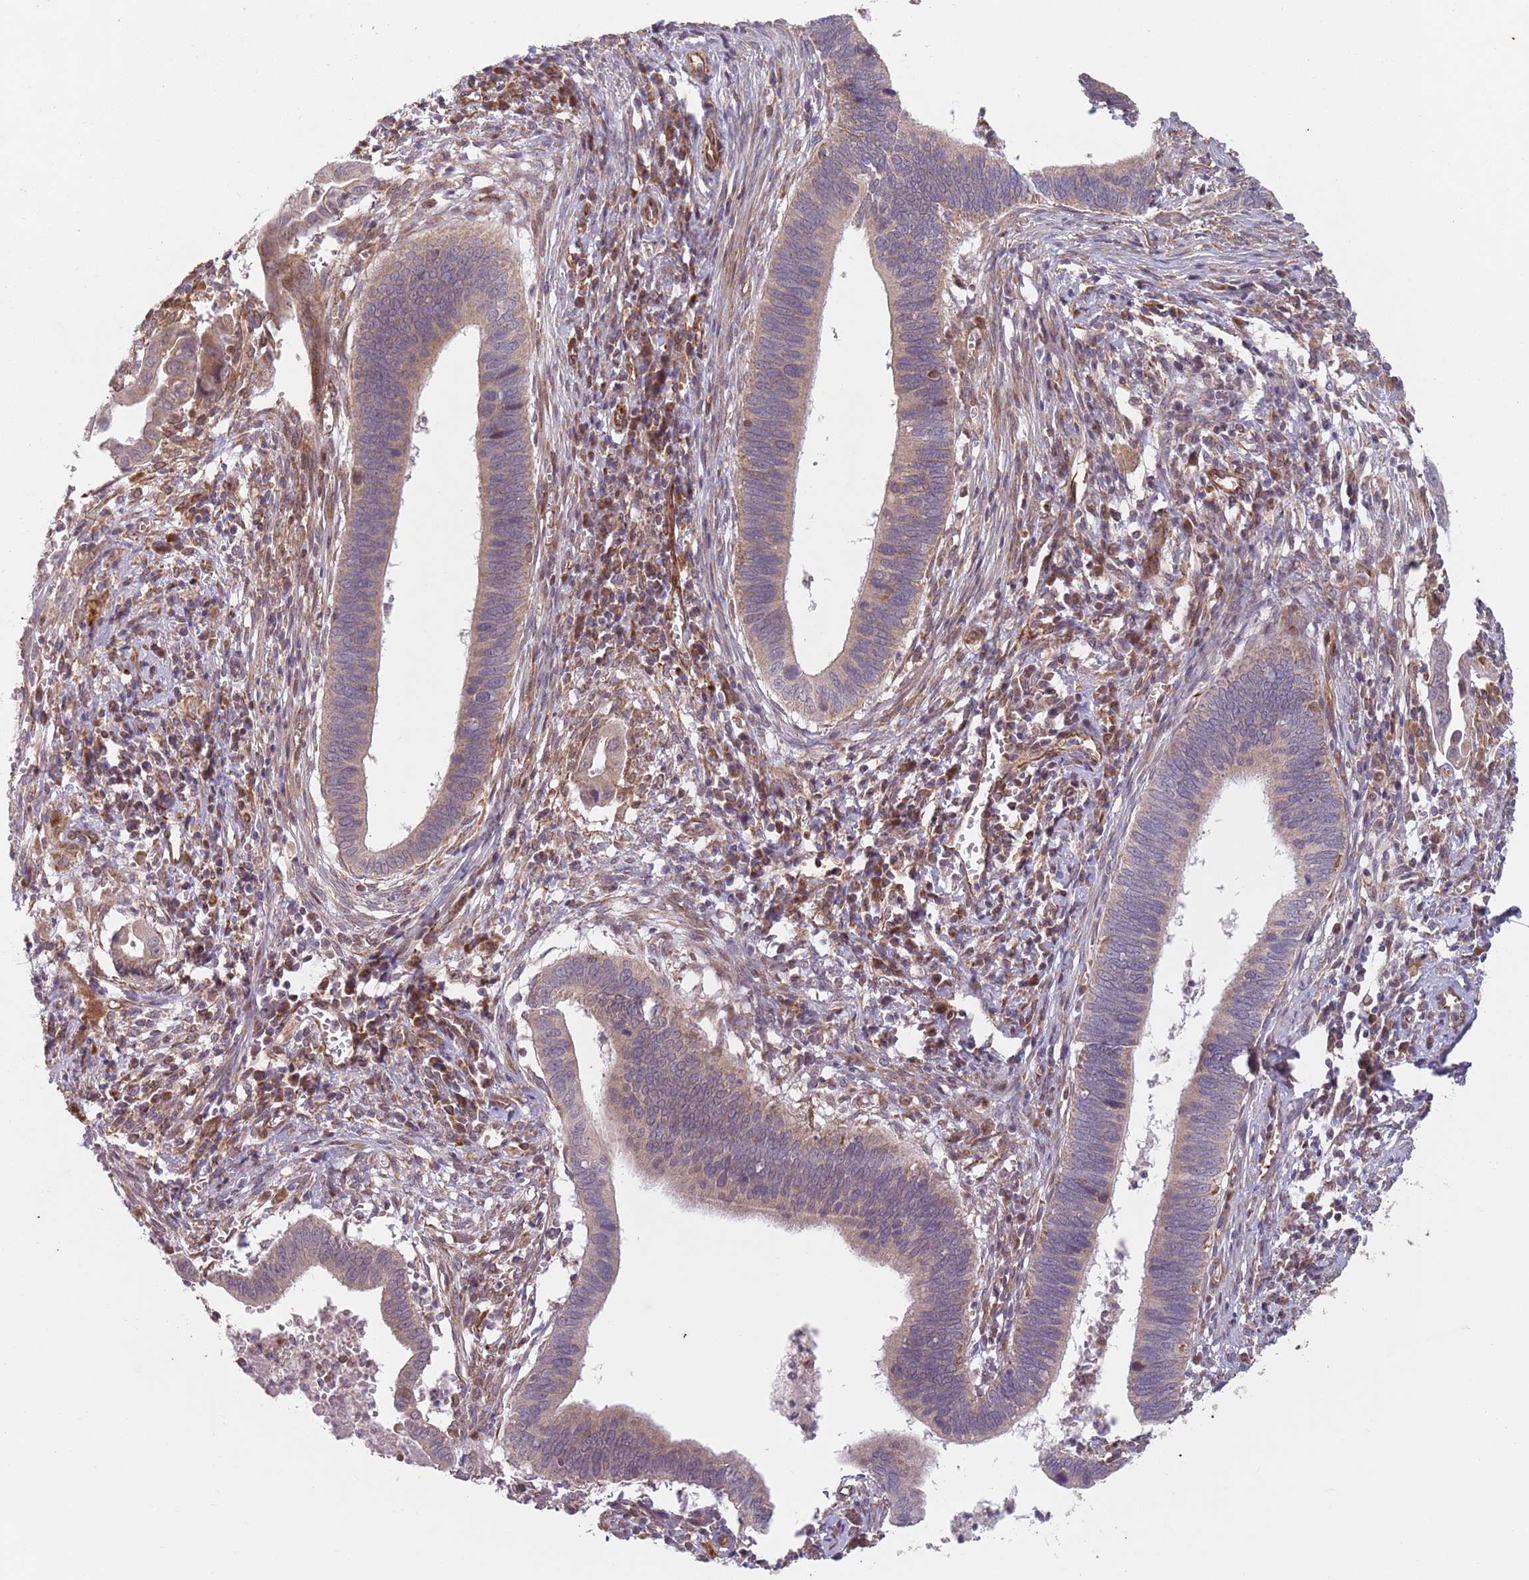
{"staining": {"intensity": "weak", "quantity": "<25%", "location": "cytoplasmic/membranous,nuclear"}, "tissue": "cervical cancer", "cell_type": "Tumor cells", "image_type": "cancer", "snomed": [{"axis": "morphology", "description": "Adenocarcinoma, NOS"}, {"axis": "topography", "description": "Cervix"}], "caption": "The photomicrograph shows no staining of tumor cells in cervical cancer. Brightfield microscopy of IHC stained with DAB (brown) and hematoxylin (blue), captured at high magnification.", "gene": "CHD9", "patient": {"sex": "female", "age": 42}}